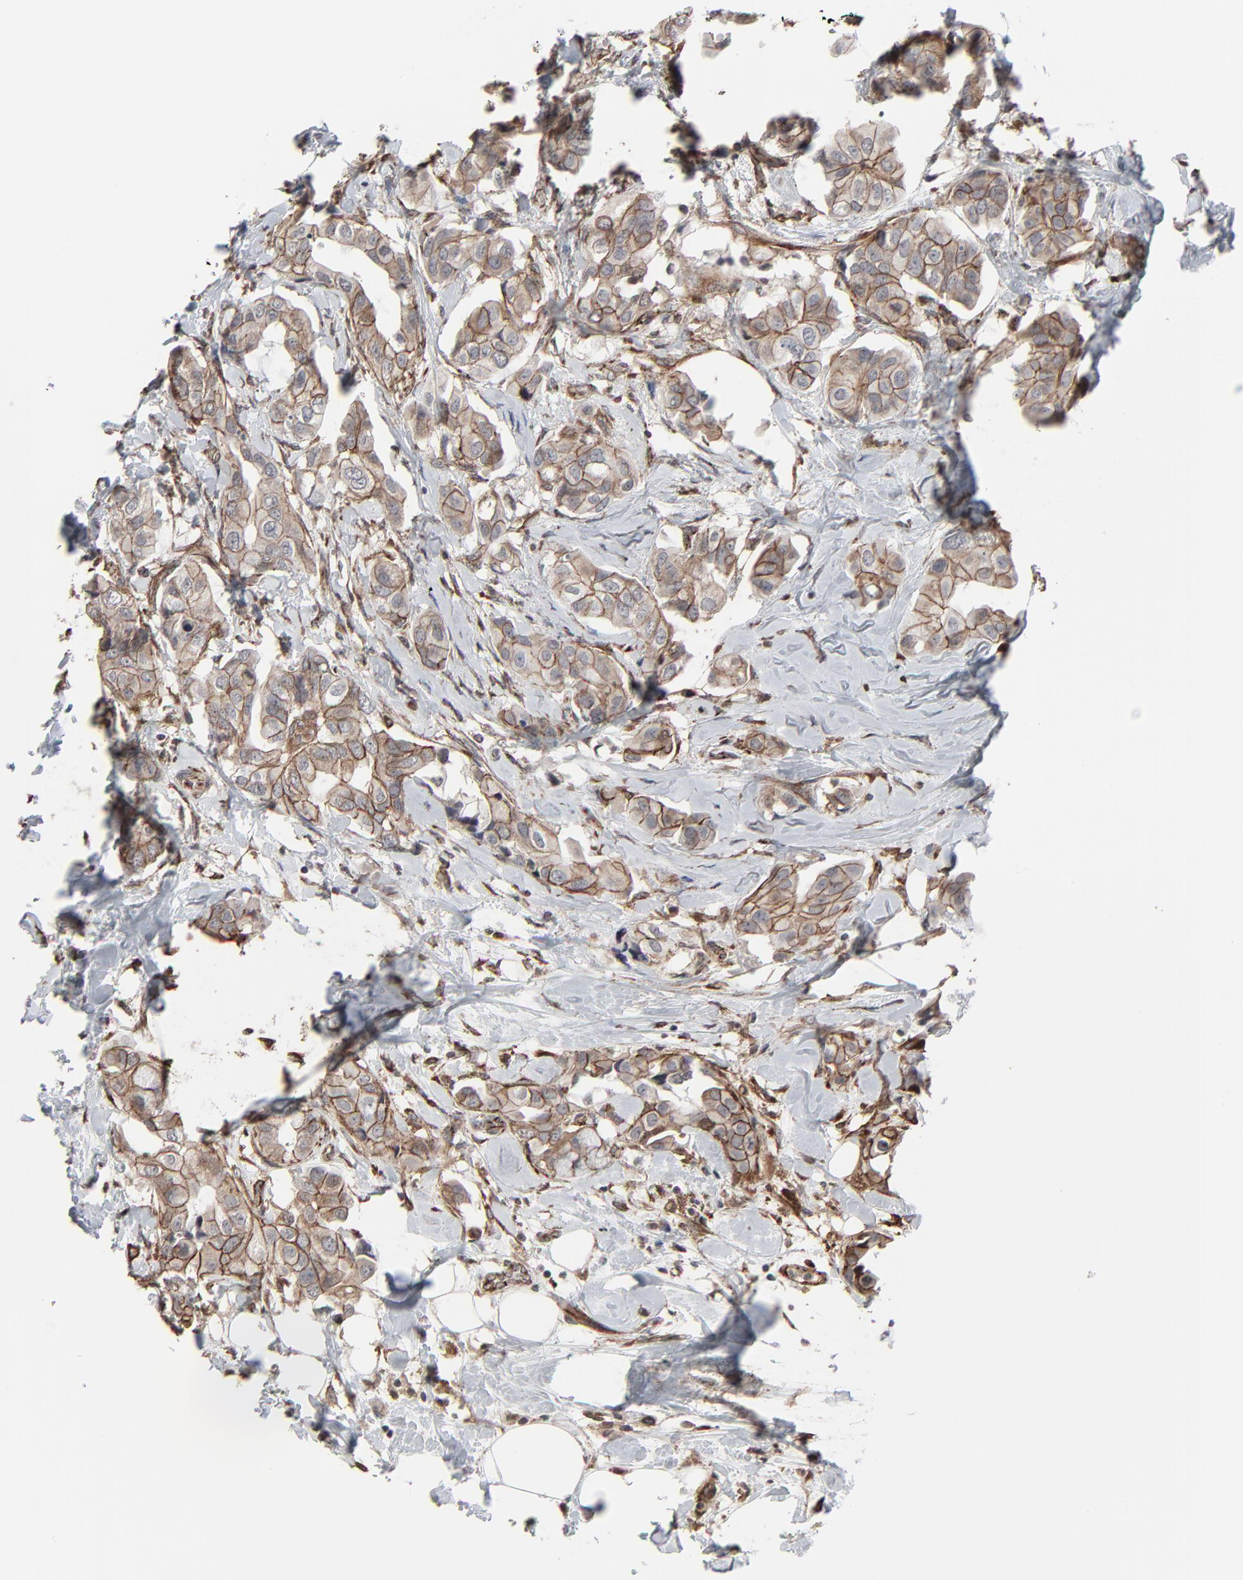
{"staining": {"intensity": "moderate", "quantity": ">75%", "location": "cytoplasmic/membranous"}, "tissue": "breast cancer", "cell_type": "Tumor cells", "image_type": "cancer", "snomed": [{"axis": "morphology", "description": "Duct carcinoma"}, {"axis": "topography", "description": "Breast"}], "caption": "A photomicrograph showing moderate cytoplasmic/membranous positivity in approximately >75% of tumor cells in infiltrating ductal carcinoma (breast), as visualized by brown immunohistochemical staining.", "gene": "CTNND1", "patient": {"sex": "female", "age": 40}}